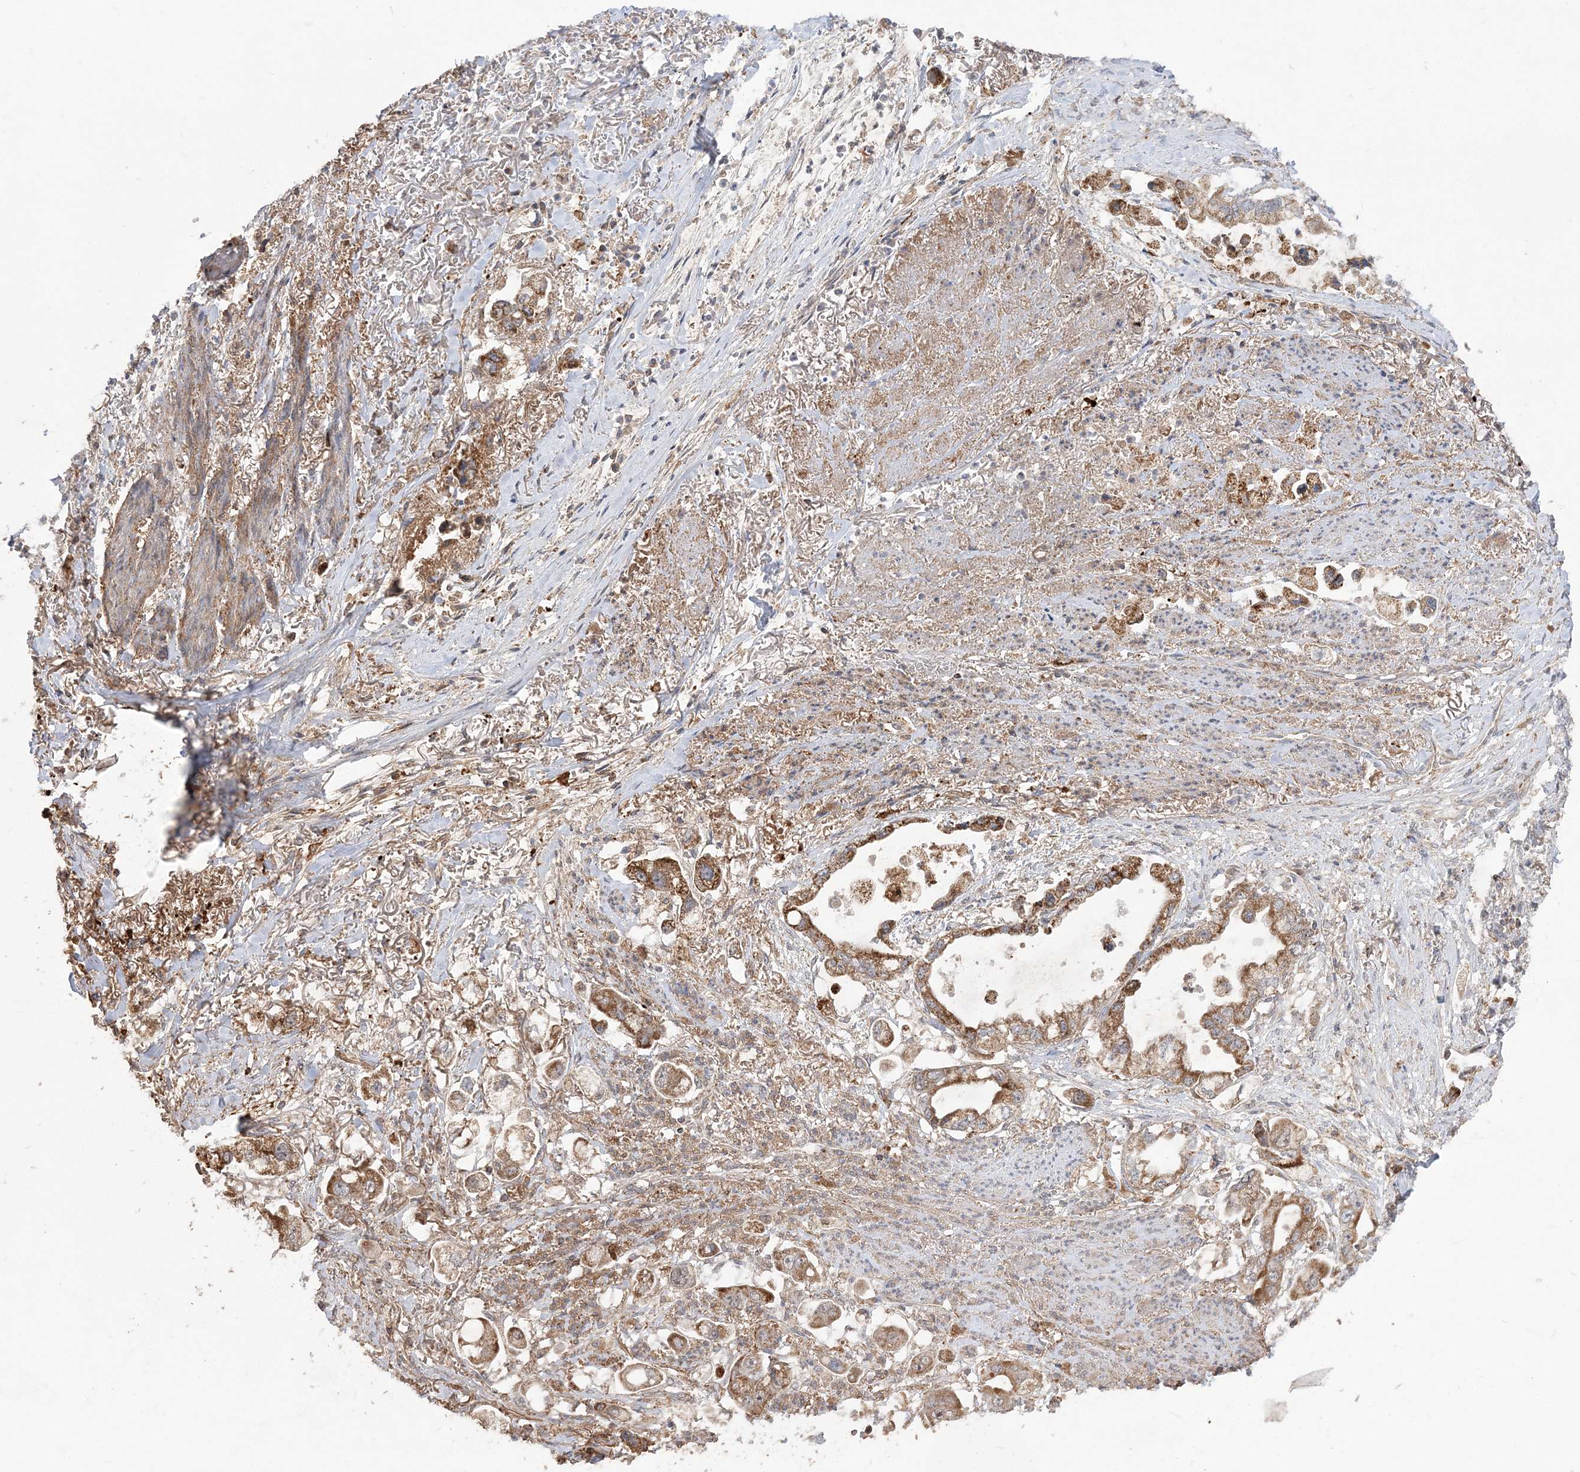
{"staining": {"intensity": "moderate", "quantity": ">75%", "location": "cytoplasmic/membranous"}, "tissue": "stomach cancer", "cell_type": "Tumor cells", "image_type": "cancer", "snomed": [{"axis": "morphology", "description": "Adenocarcinoma, NOS"}, {"axis": "topography", "description": "Stomach"}], "caption": "Immunohistochemical staining of adenocarcinoma (stomach) shows medium levels of moderate cytoplasmic/membranous positivity in approximately >75% of tumor cells.", "gene": "SCLT1", "patient": {"sex": "male", "age": 62}}